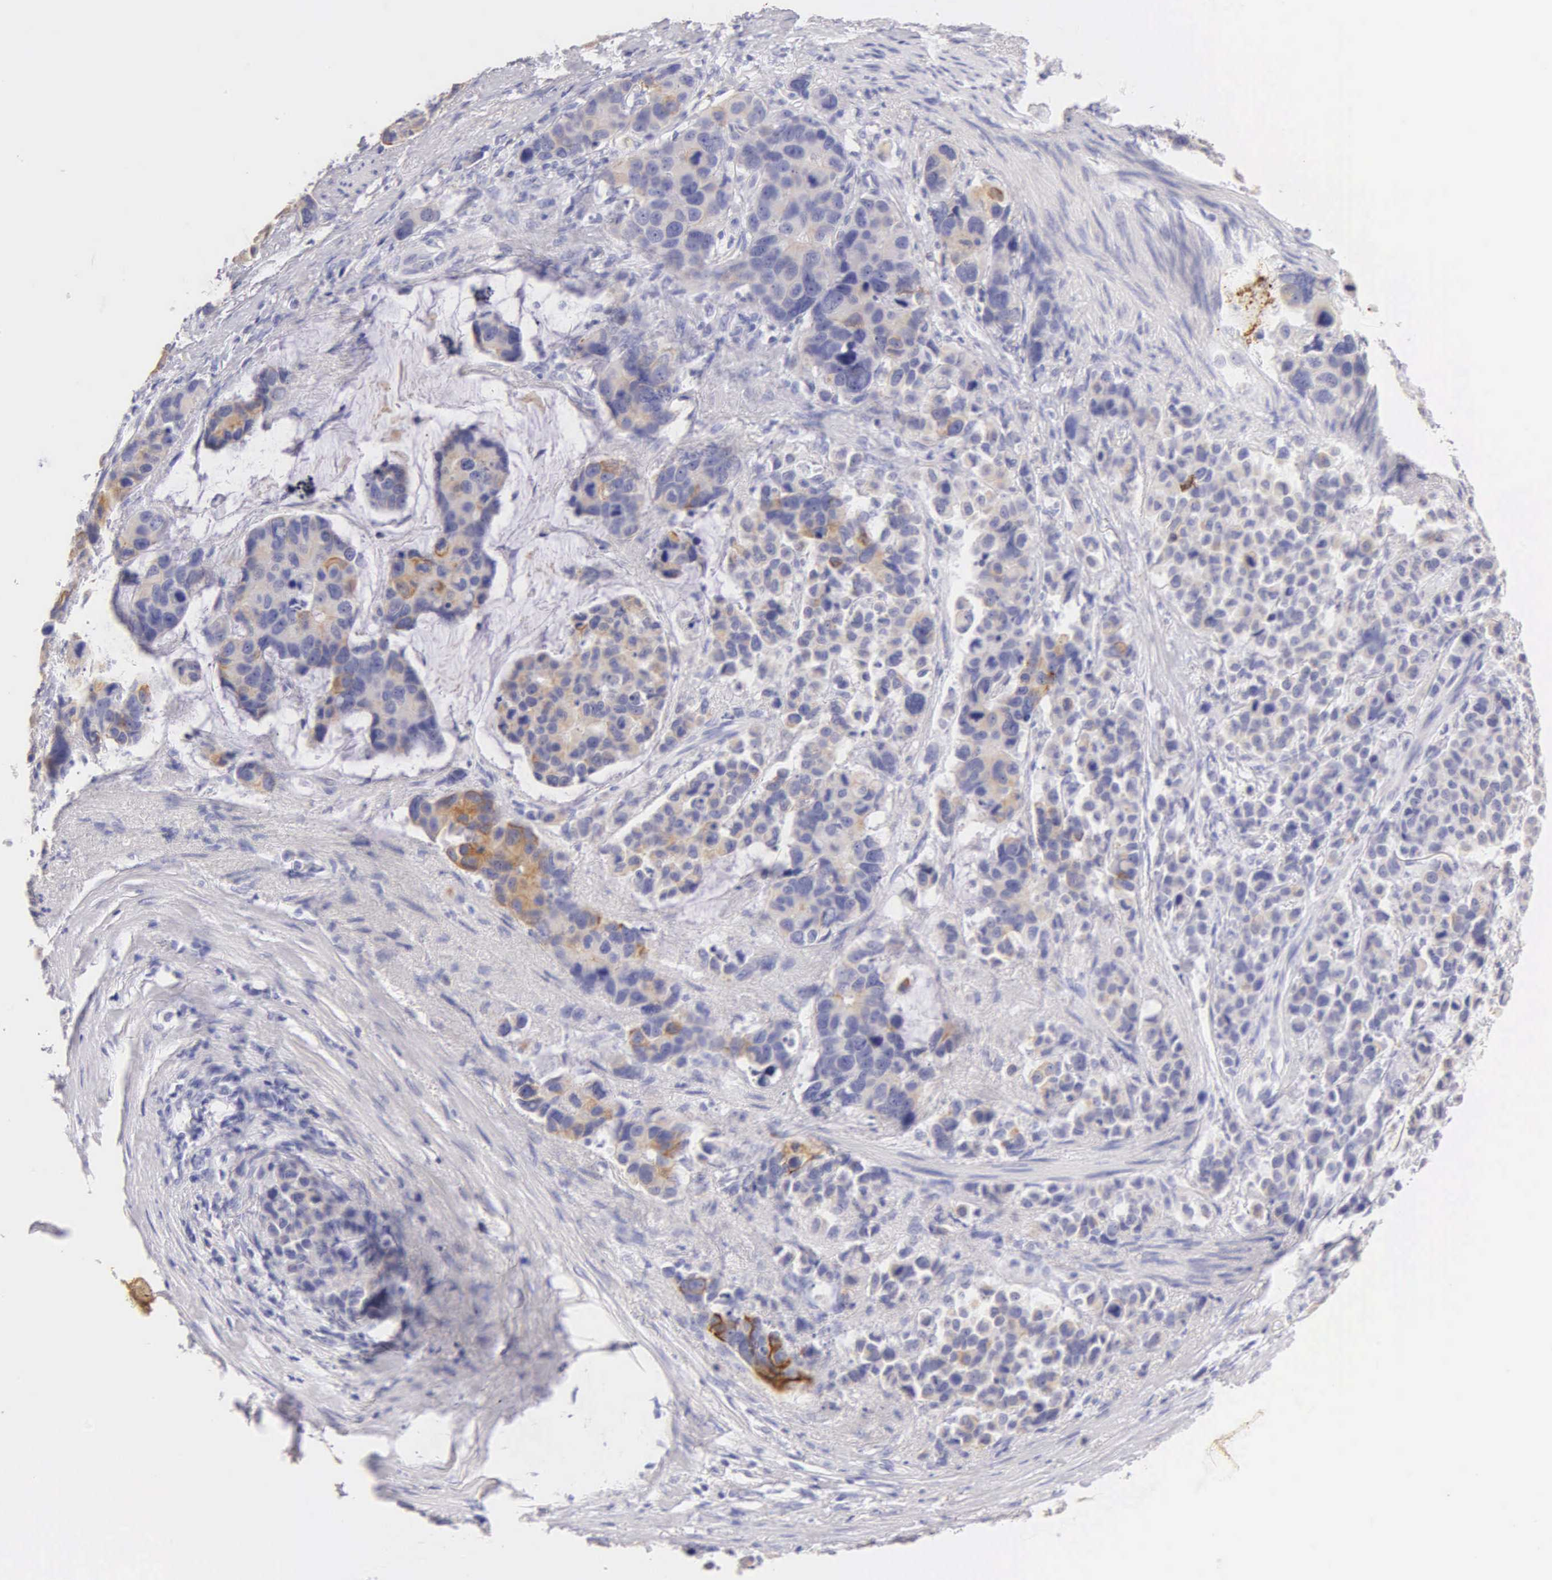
{"staining": {"intensity": "weak", "quantity": "<25%", "location": "cytoplasmic/membranous"}, "tissue": "stomach cancer", "cell_type": "Tumor cells", "image_type": "cancer", "snomed": [{"axis": "morphology", "description": "Adenocarcinoma, NOS"}, {"axis": "topography", "description": "Stomach, upper"}], "caption": "A micrograph of human stomach adenocarcinoma is negative for staining in tumor cells.", "gene": "KRT17", "patient": {"sex": "male", "age": 71}}